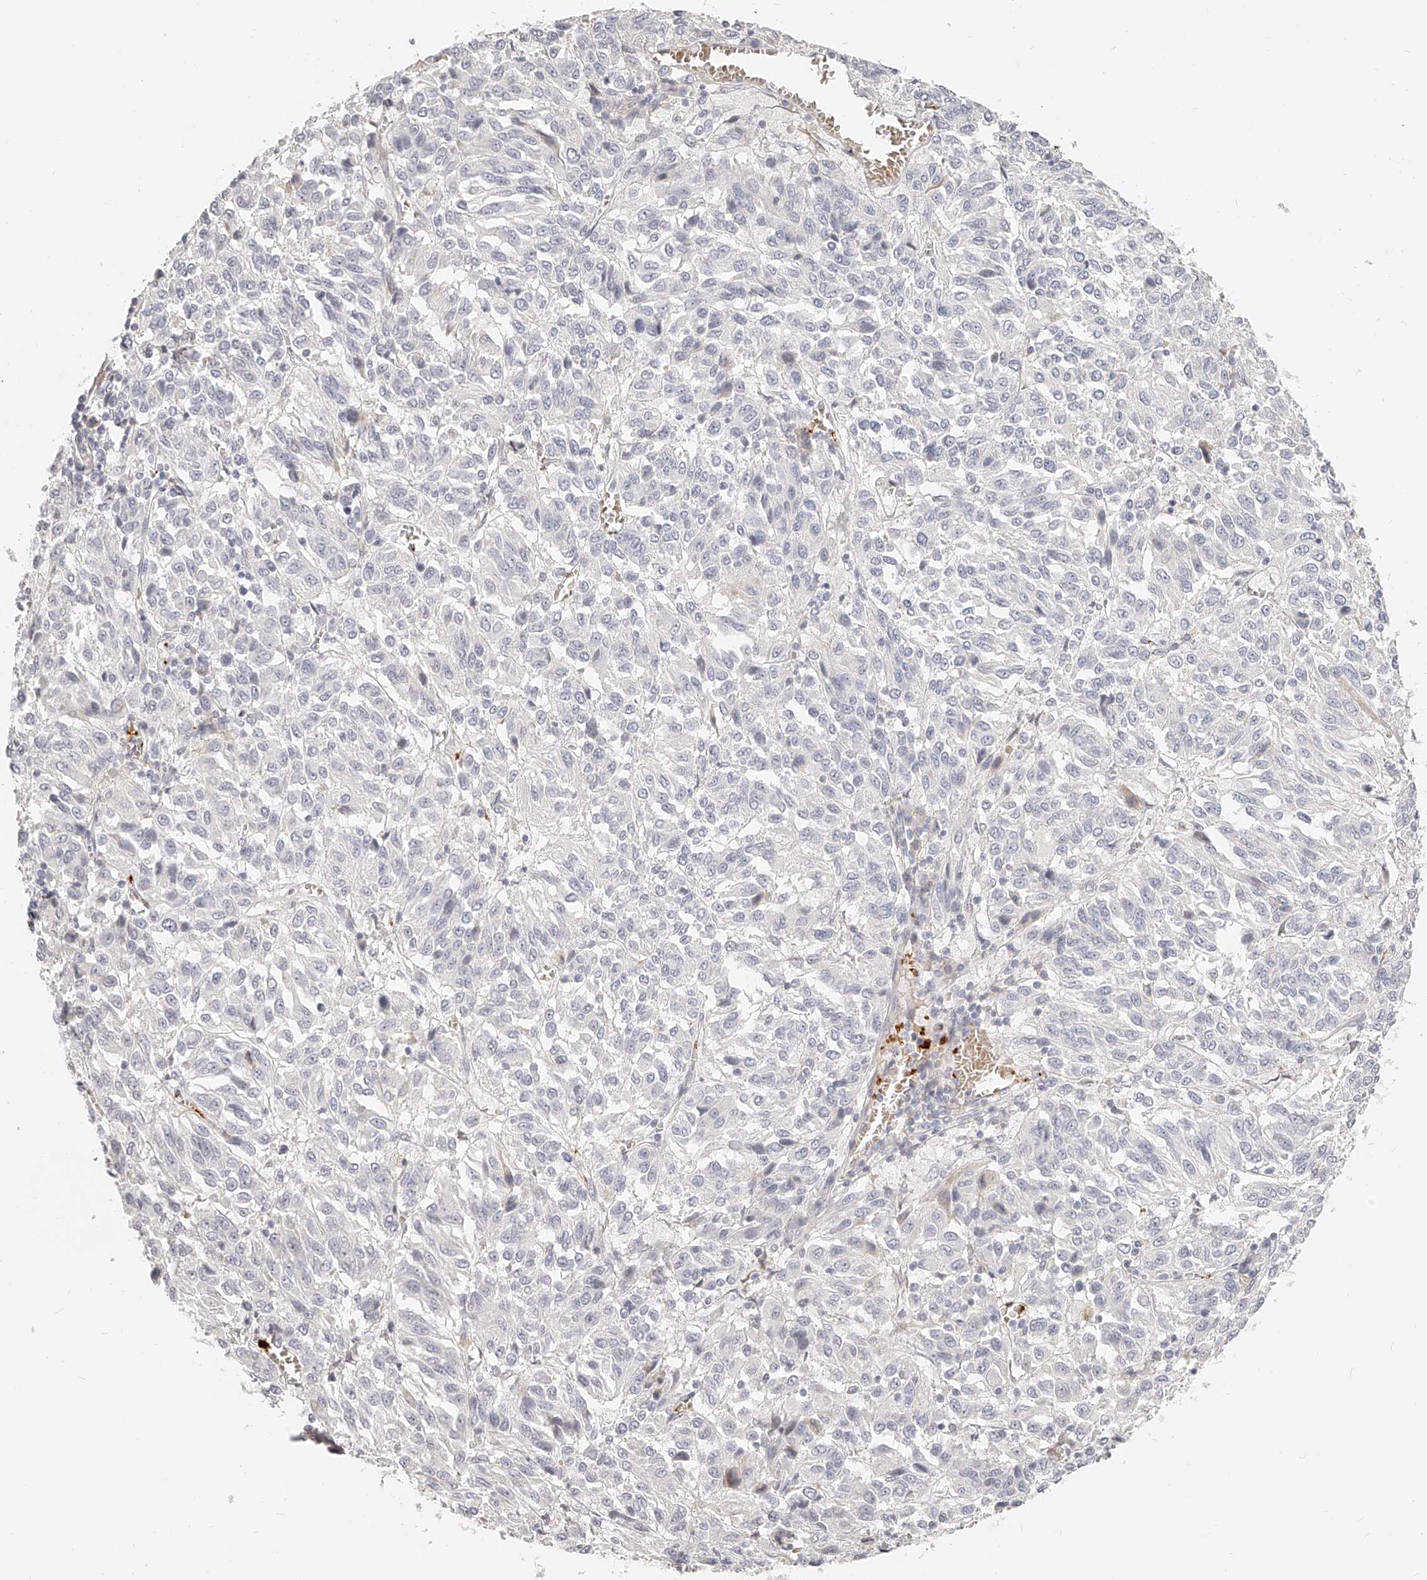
{"staining": {"intensity": "negative", "quantity": "none", "location": "none"}, "tissue": "melanoma", "cell_type": "Tumor cells", "image_type": "cancer", "snomed": [{"axis": "morphology", "description": "Malignant melanoma, Metastatic site"}, {"axis": "topography", "description": "Lung"}], "caption": "Tumor cells show no significant staining in malignant melanoma (metastatic site). Nuclei are stained in blue.", "gene": "ITGB3", "patient": {"sex": "male", "age": 64}}